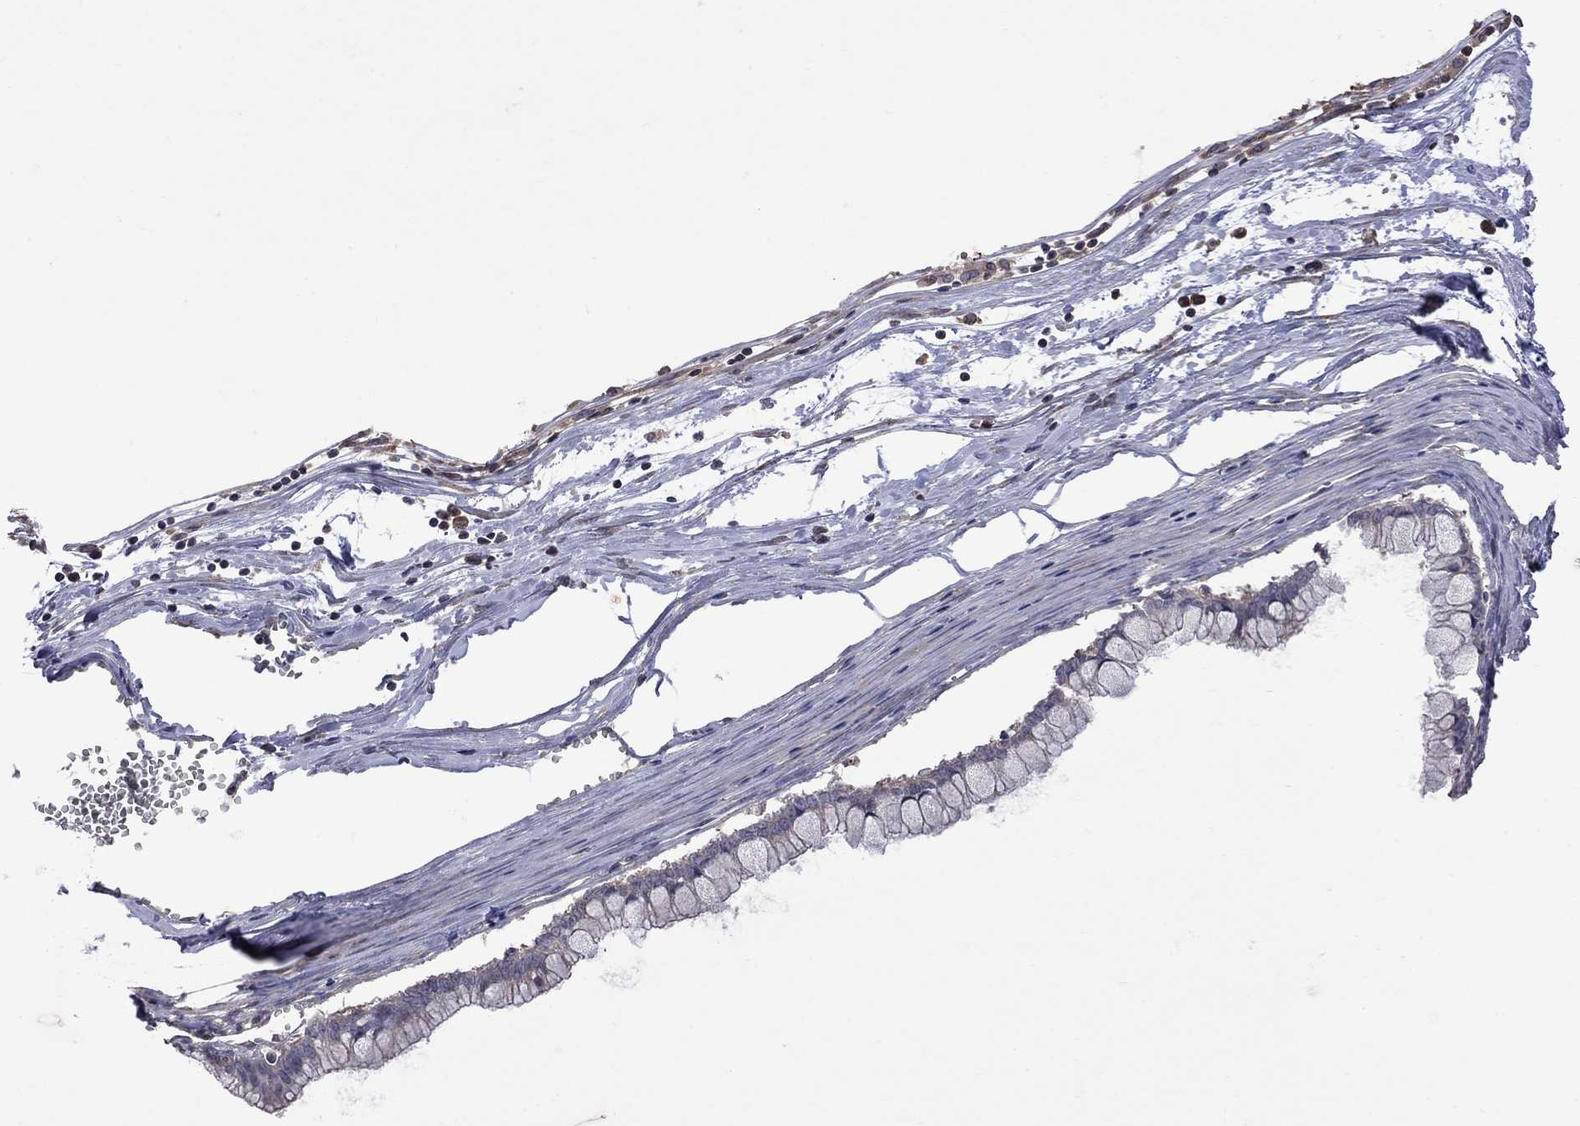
{"staining": {"intensity": "negative", "quantity": "none", "location": "none"}, "tissue": "ovarian cancer", "cell_type": "Tumor cells", "image_type": "cancer", "snomed": [{"axis": "morphology", "description": "Cystadenocarcinoma, mucinous, NOS"}, {"axis": "topography", "description": "Ovary"}], "caption": "Immunohistochemistry image of neoplastic tissue: ovarian cancer (mucinous cystadenocarcinoma) stained with DAB (3,3'-diaminobenzidine) displays no significant protein expression in tumor cells. (Stains: DAB IHC with hematoxylin counter stain, Microscopy: brightfield microscopy at high magnification).", "gene": "ABI3", "patient": {"sex": "female", "age": 67}}